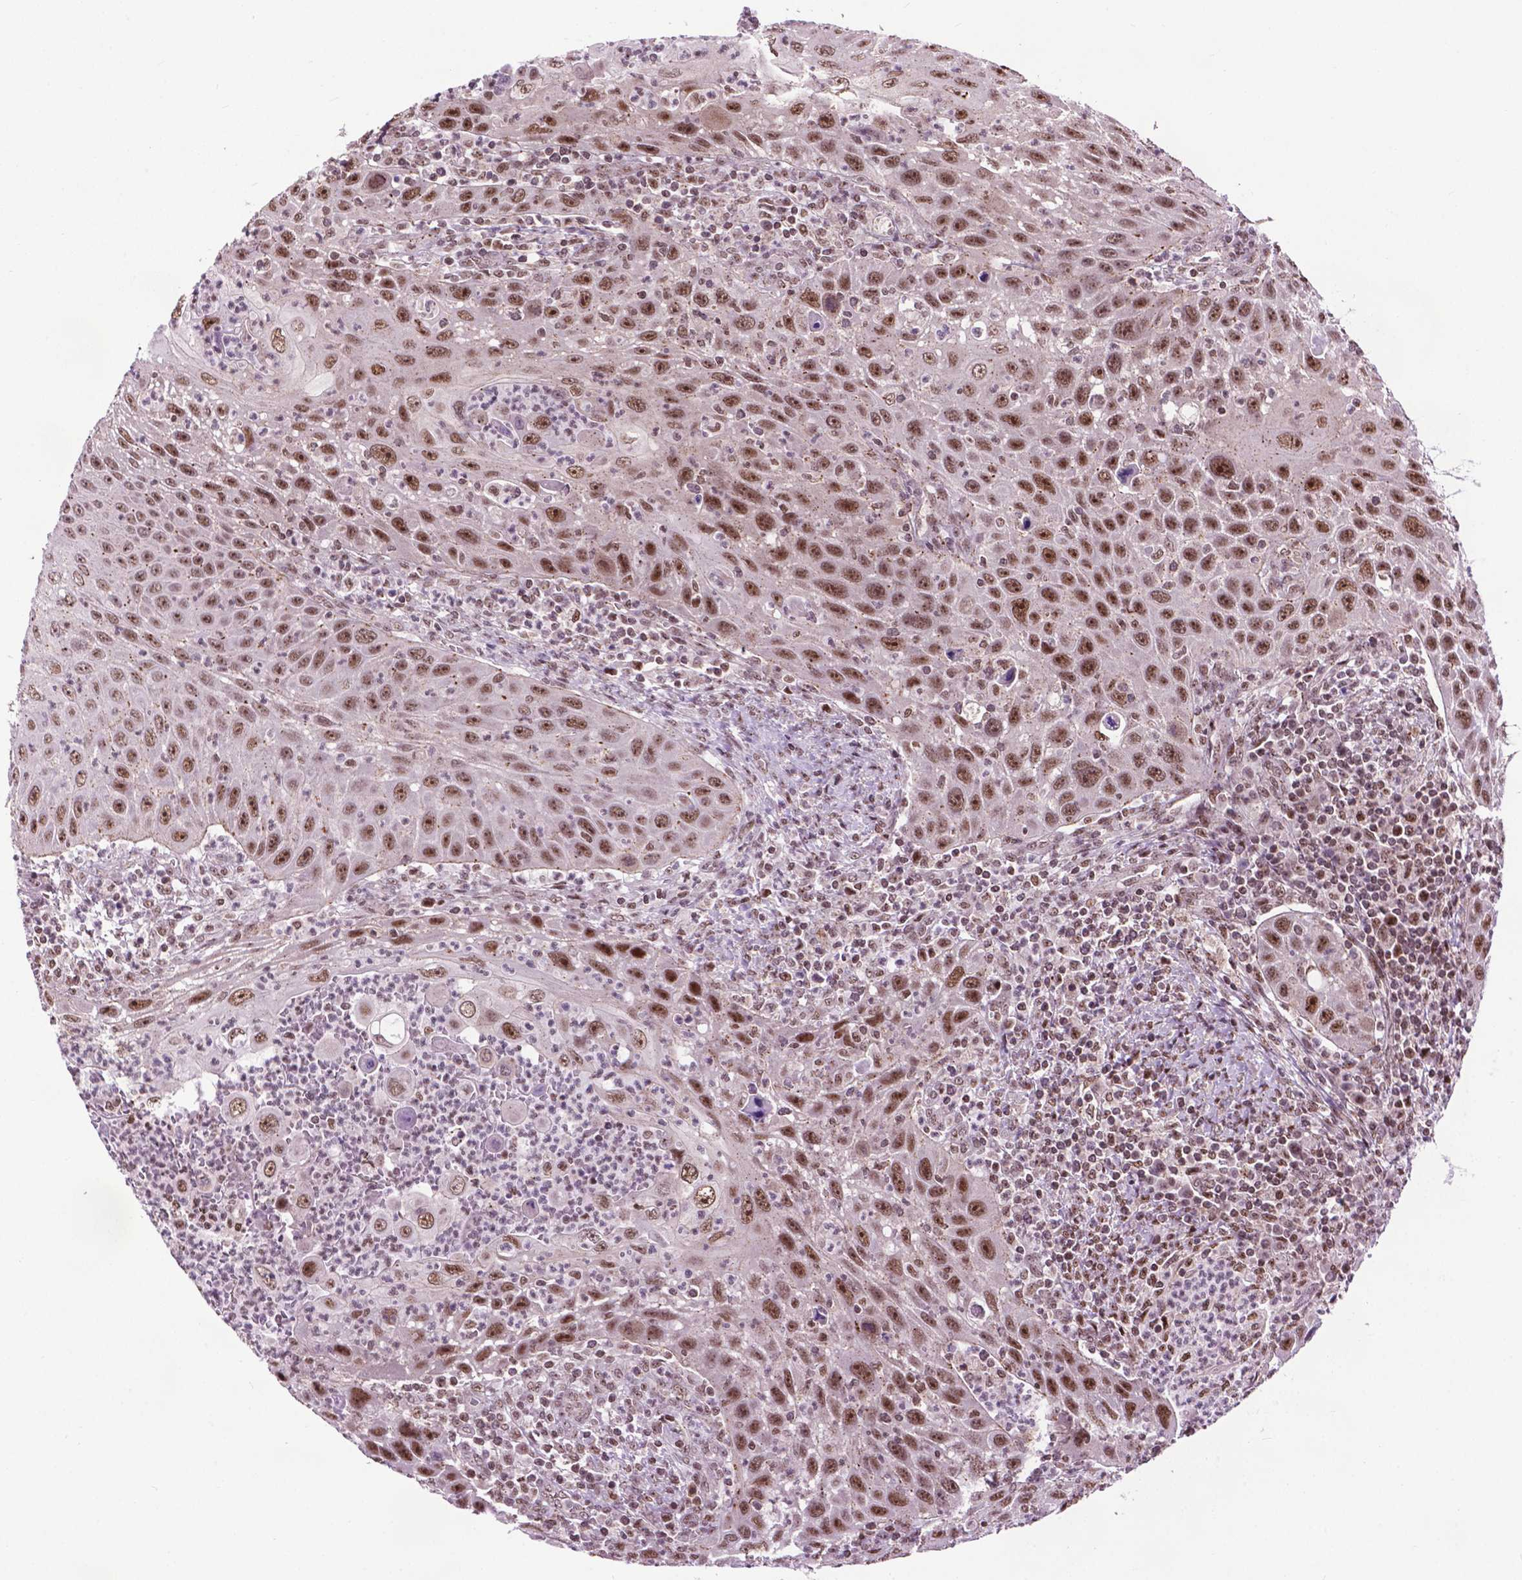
{"staining": {"intensity": "strong", "quantity": ">75%", "location": "nuclear"}, "tissue": "head and neck cancer", "cell_type": "Tumor cells", "image_type": "cancer", "snomed": [{"axis": "morphology", "description": "Squamous cell carcinoma, NOS"}, {"axis": "topography", "description": "Head-Neck"}], "caption": "Protein expression analysis of human squamous cell carcinoma (head and neck) reveals strong nuclear positivity in about >75% of tumor cells.", "gene": "EAF1", "patient": {"sex": "male", "age": 69}}